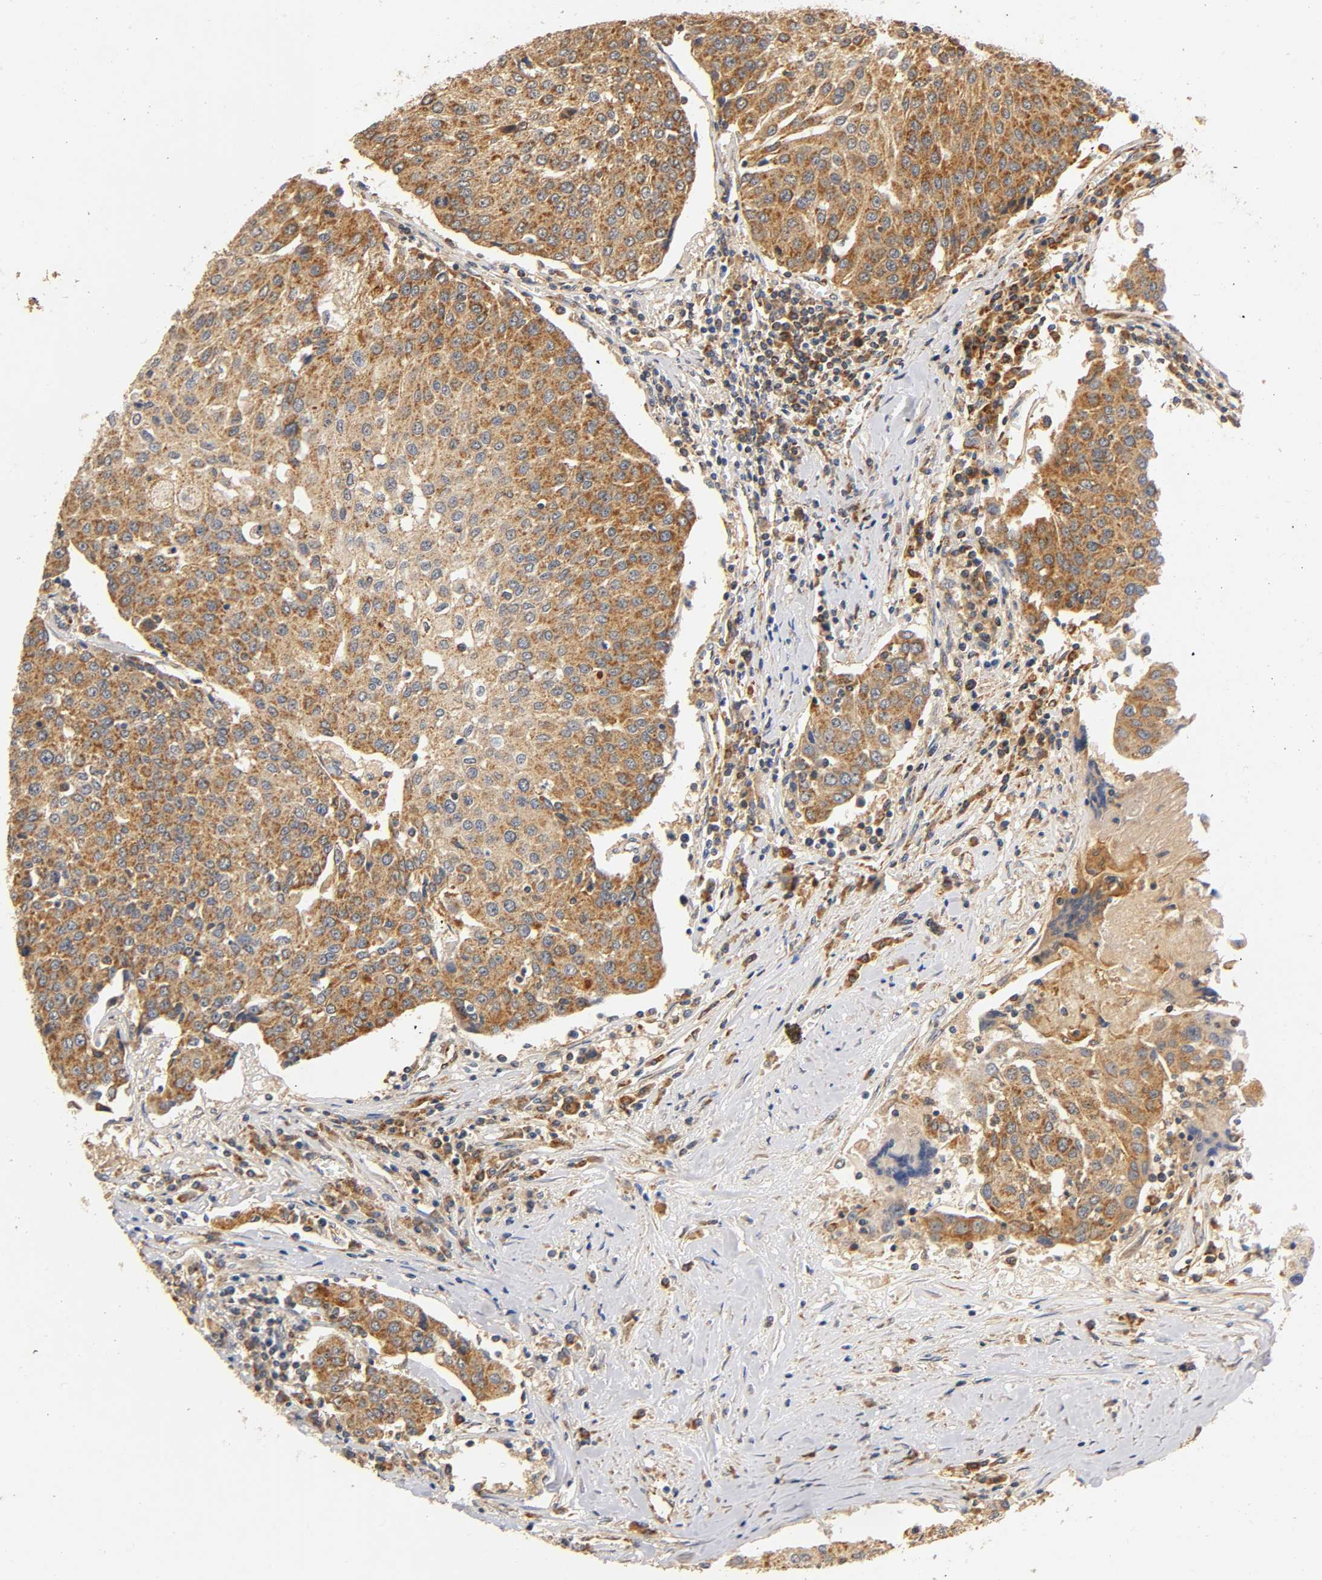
{"staining": {"intensity": "strong", "quantity": ">75%", "location": "cytoplasmic/membranous"}, "tissue": "urothelial cancer", "cell_type": "Tumor cells", "image_type": "cancer", "snomed": [{"axis": "morphology", "description": "Urothelial carcinoma, High grade"}, {"axis": "topography", "description": "Urinary bladder"}], "caption": "High-power microscopy captured an immunohistochemistry micrograph of urothelial carcinoma (high-grade), revealing strong cytoplasmic/membranous positivity in approximately >75% of tumor cells.", "gene": "SCAP", "patient": {"sex": "female", "age": 85}}